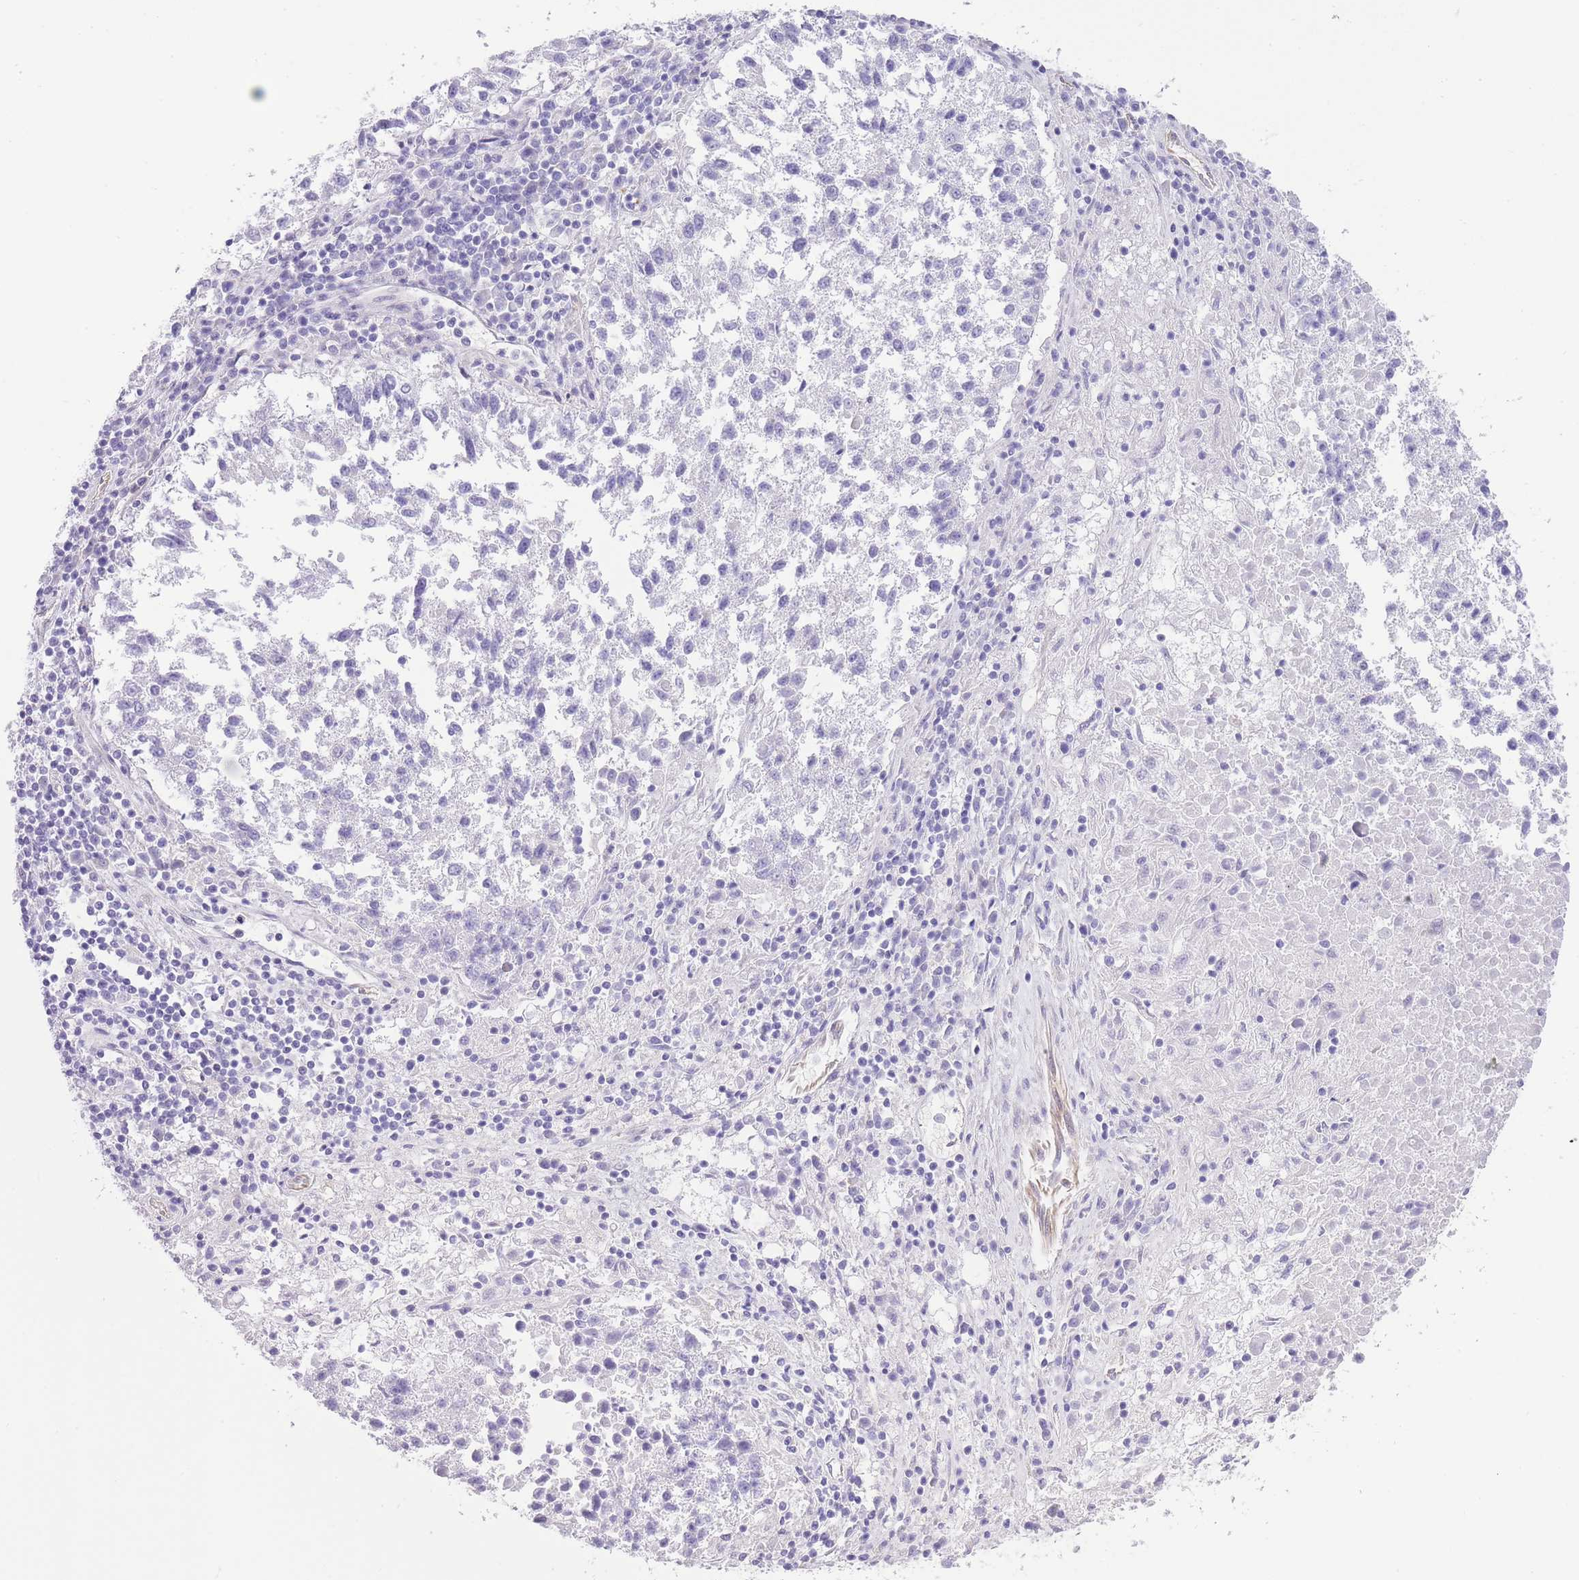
{"staining": {"intensity": "negative", "quantity": "none", "location": "none"}, "tissue": "lung cancer", "cell_type": "Tumor cells", "image_type": "cancer", "snomed": [{"axis": "morphology", "description": "Squamous cell carcinoma, NOS"}, {"axis": "topography", "description": "Lung"}], "caption": "Lung squamous cell carcinoma stained for a protein using IHC reveals no expression tumor cells.", "gene": "MEIOSIN", "patient": {"sex": "male", "age": 73}}